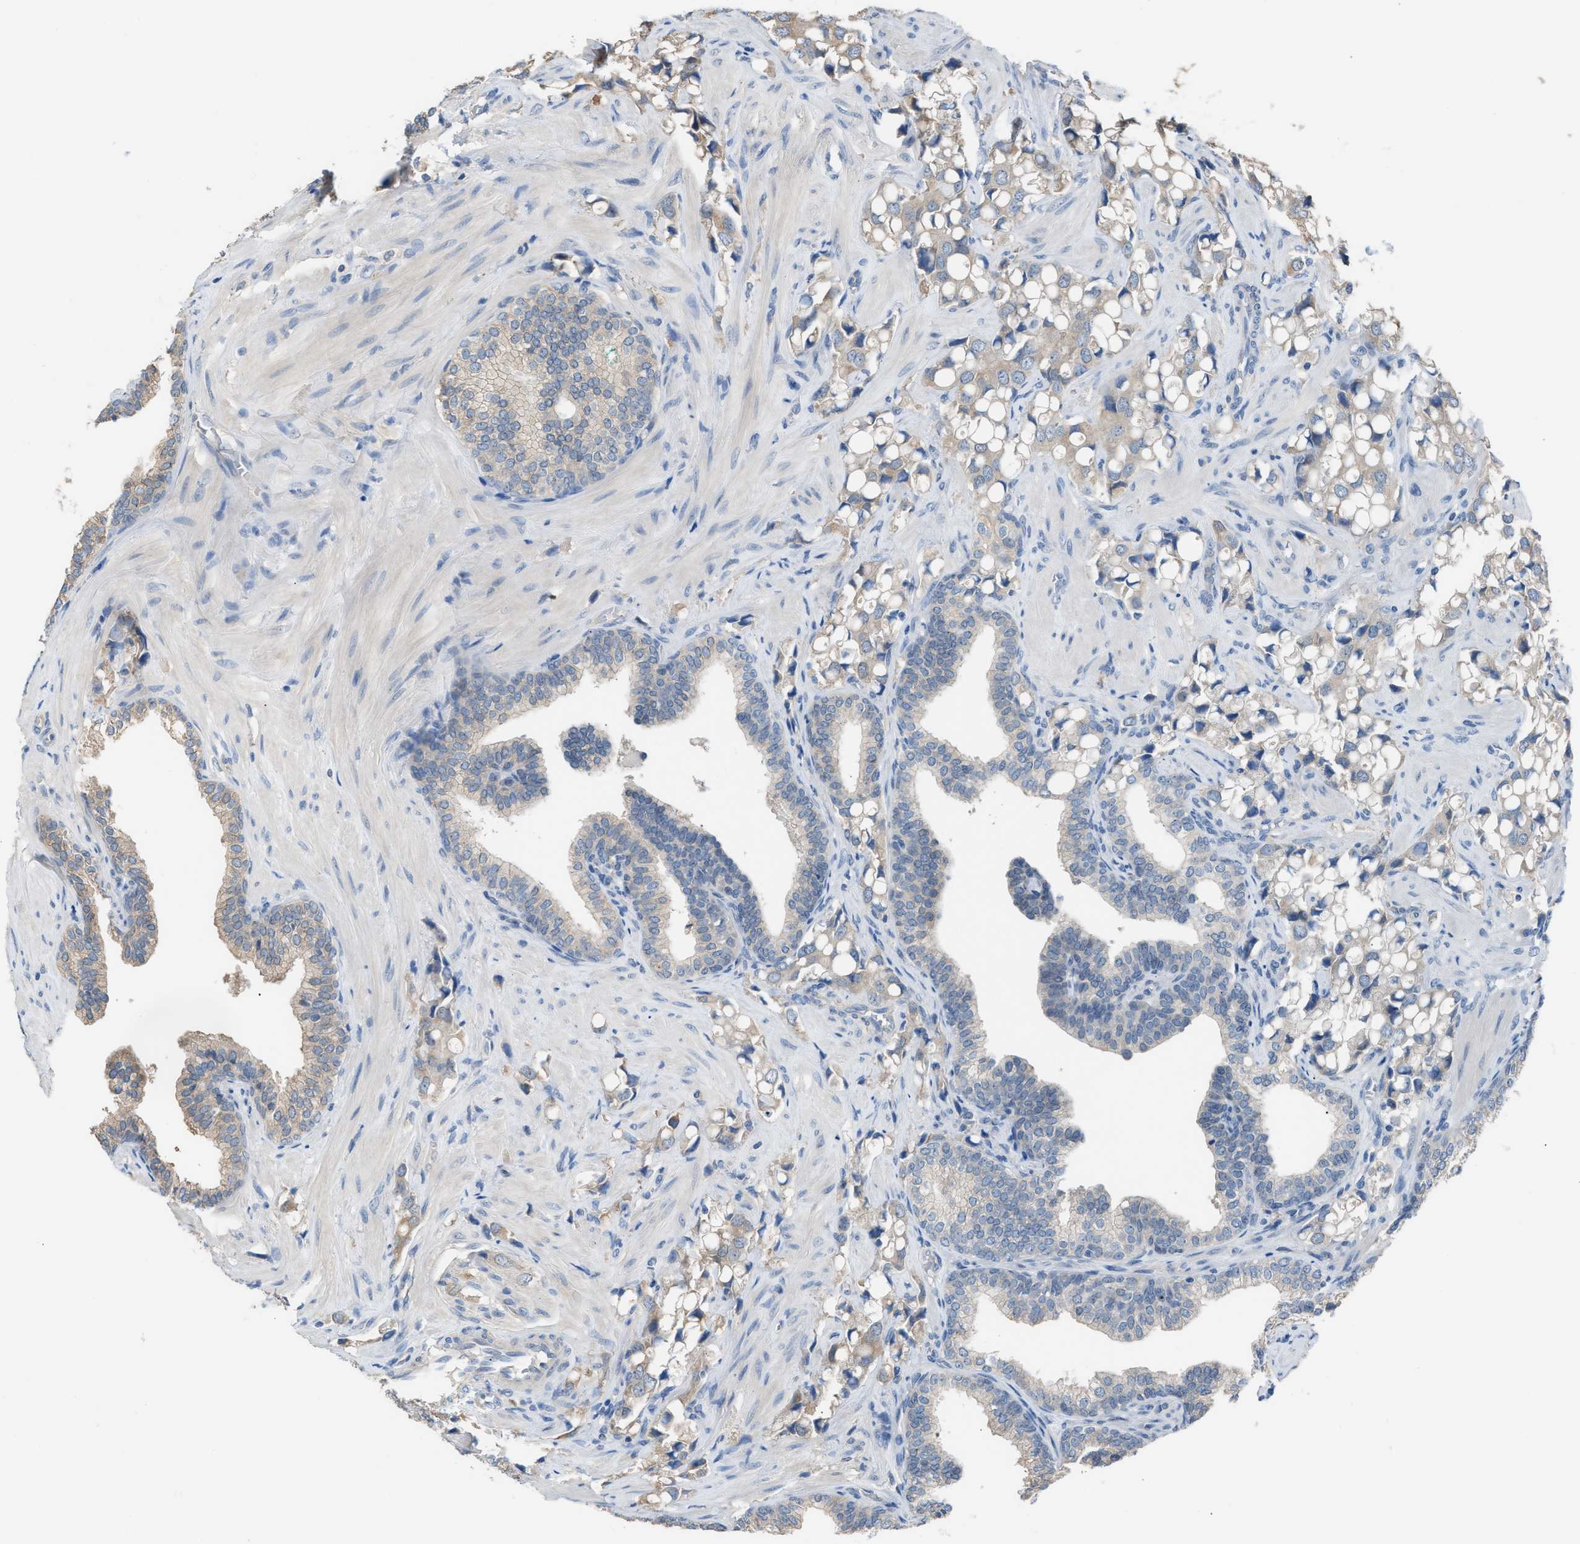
{"staining": {"intensity": "weak", "quantity": ">75%", "location": "cytoplasmic/membranous"}, "tissue": "prostate cancer", "cell_type": "Tumor cells", "image_type": "cancer", "snomed": [{"axis": "morphology", "description": "Adenocarcinoma, High grade"}, {"axis": "topography", "description": "Prostate"}], "caption": "Human high-grade adenocarcinoma (prostate) stained with a protein marker exhibits weak staining in tumor cells.", "gene": "NQO2", "patient": {"sex": "male", "age": 52}}